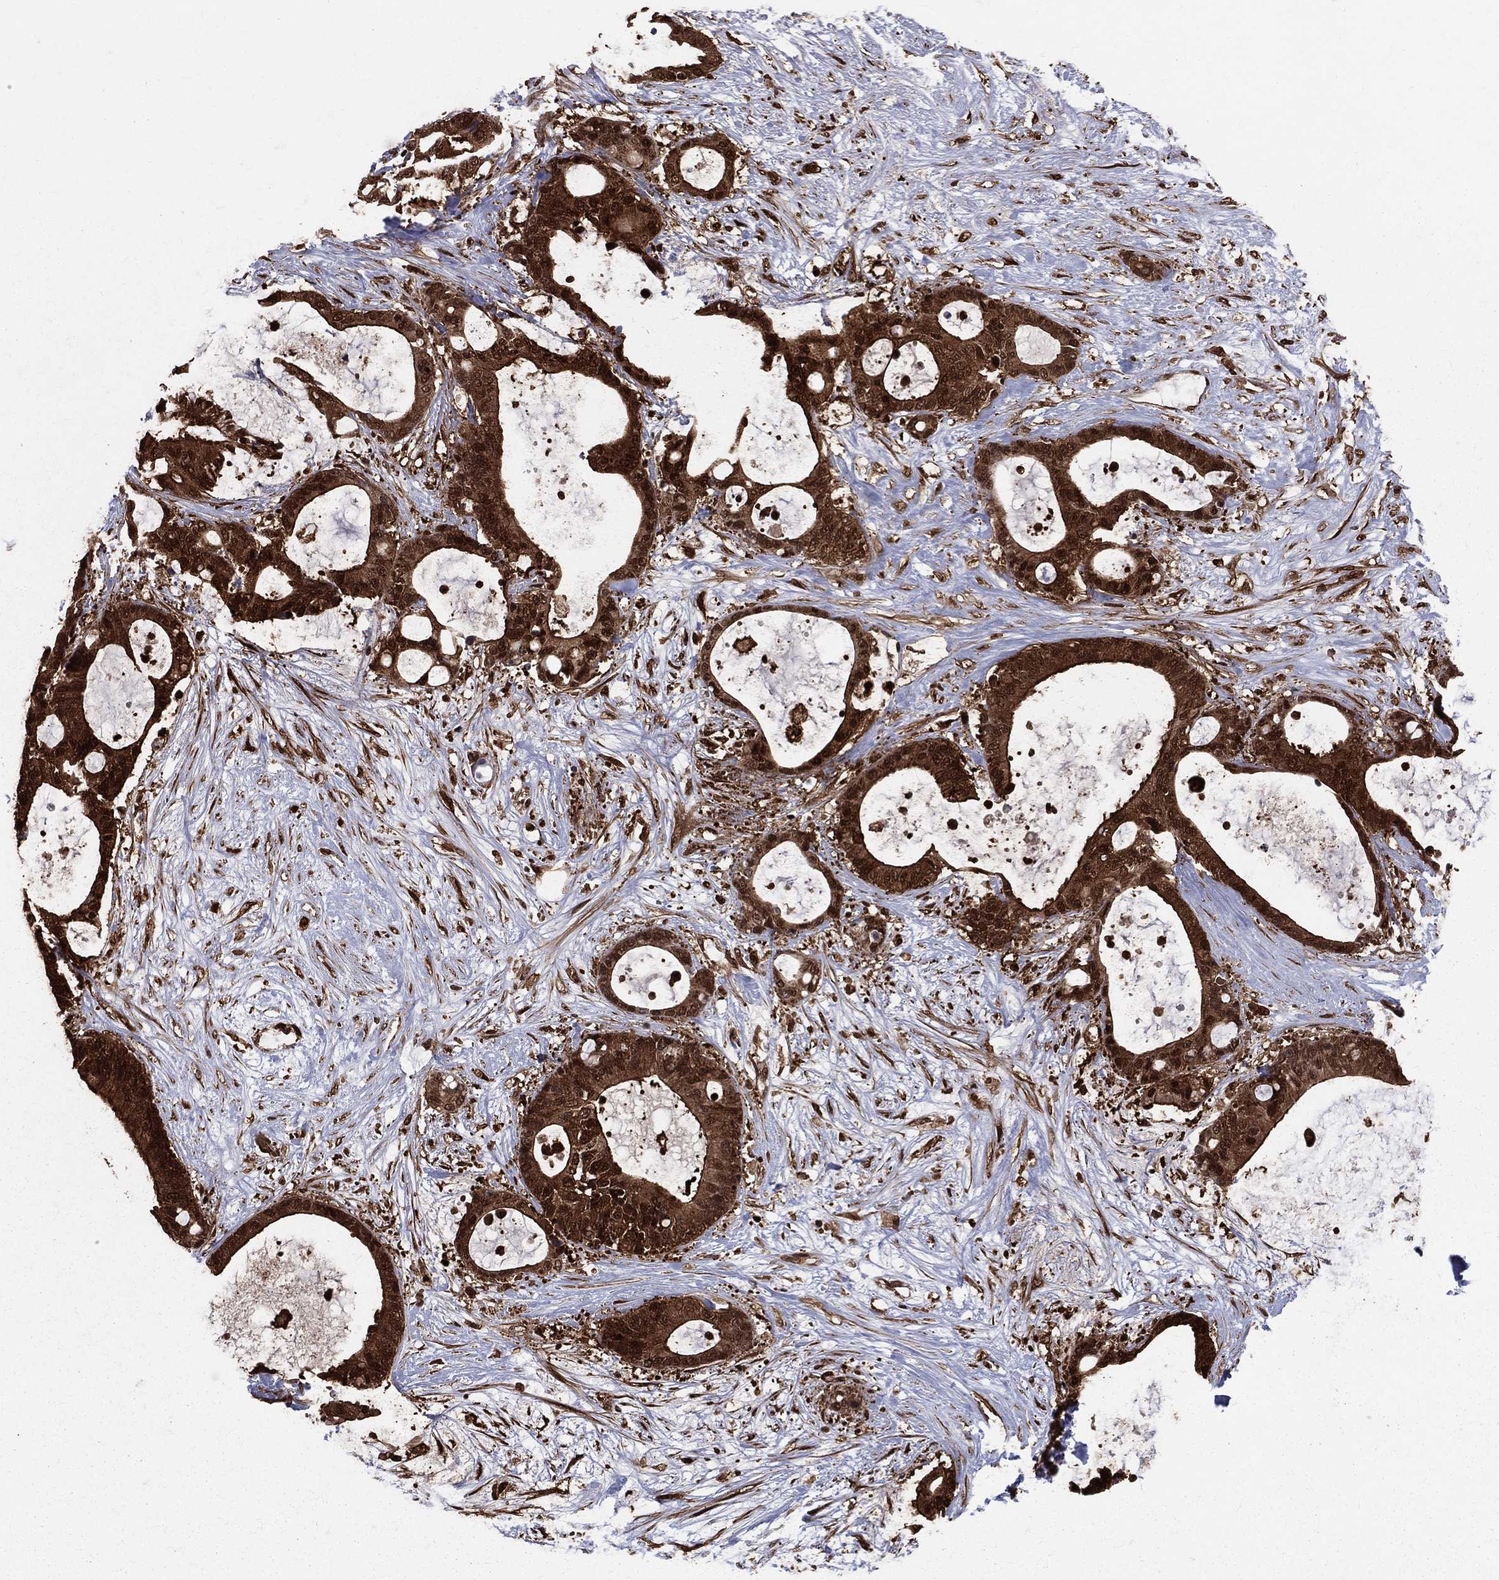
{"staining": {"intensity": "strong", "quantity": ">75%", "location": "cytoplasmic/membranous,nuclear"}, "tissue": "liver cancer", "cell_type": "Tumor cells", "image_type": "cancer", "snomed": [{"axis": "morphology", "description": "Normal tissue, NOS"}, {"axis": "morphology", "description": "Cholangiocarcinoma"}, {"axis": "topography", "description": "Liver"}, {"axis": "topography", "description": "Peripheral nerve tissue"}], "caption": "Immunohistochemistry of cholangiocarcinoma (liver) shows high levels of strong cytoplasmic/membranous and nuclear positivity in about >75% of tumor cells.", "gene": "ENO1", "patient": {"sex": "female", "age": 73}}